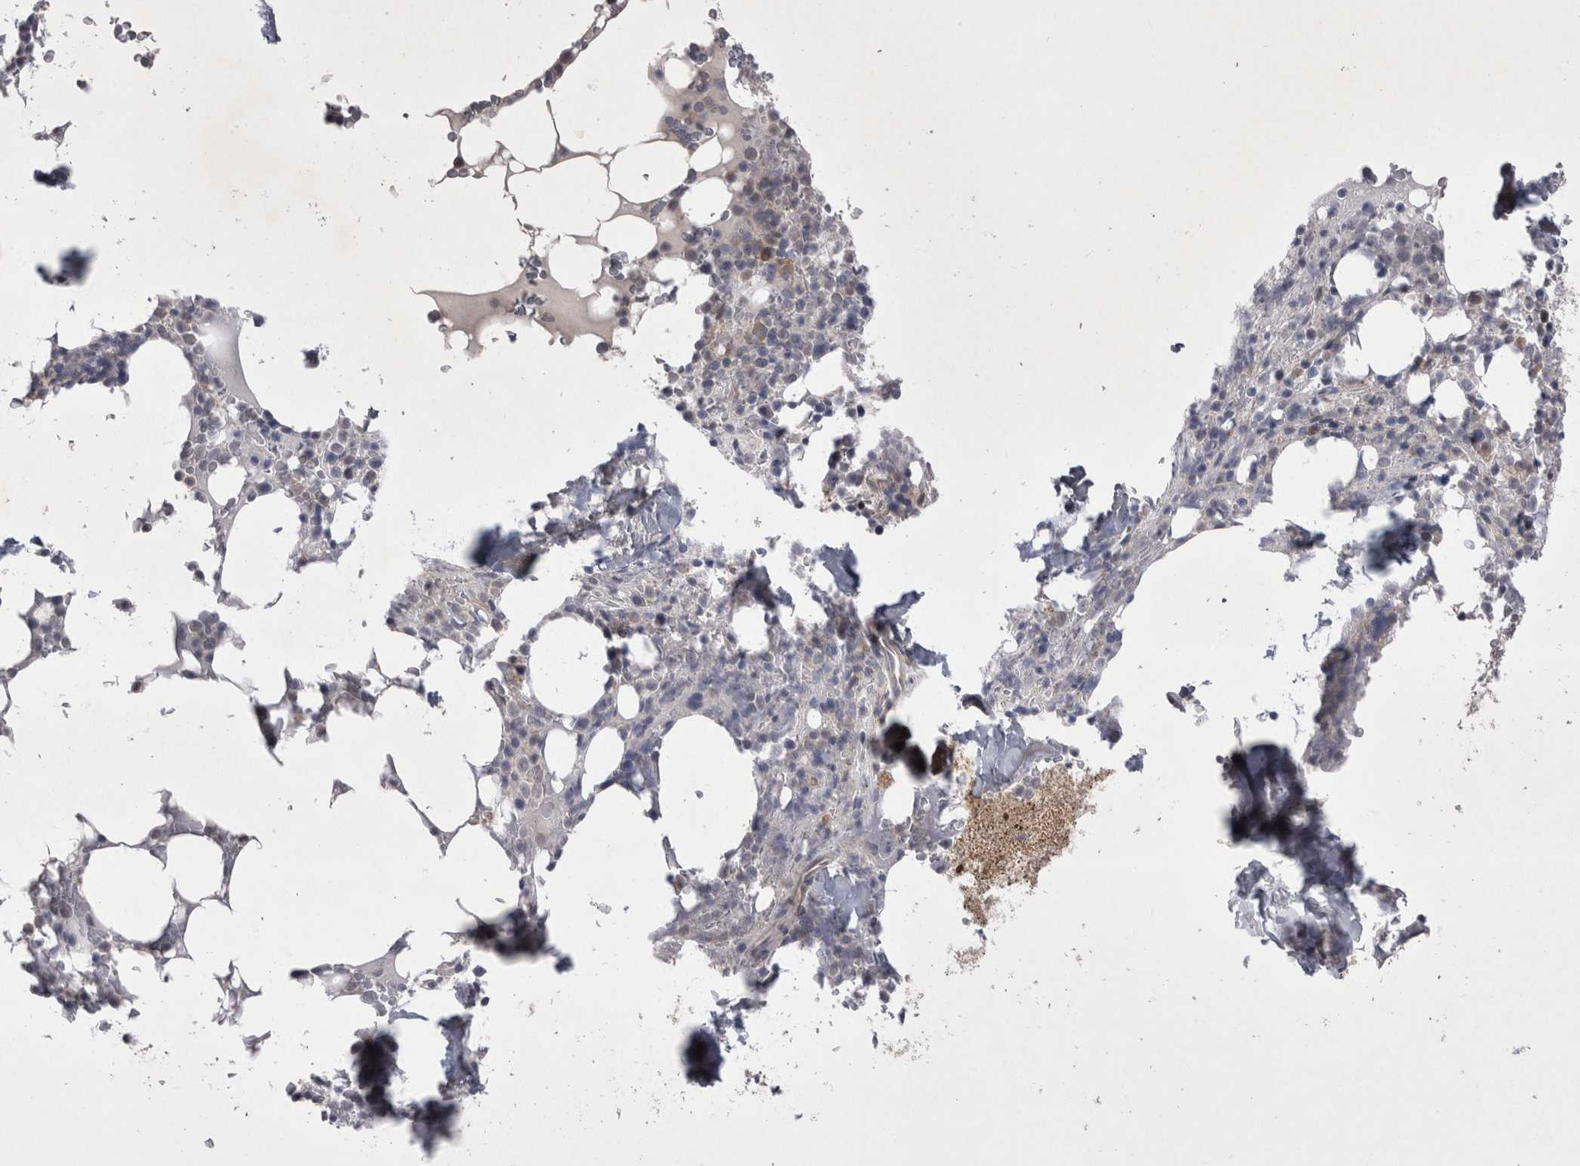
{"staining": {"intensity": "negative", "quantity": "none", "location": "none"}, "tissue": "bone marrow", "cell_type": "Hematopoietic cells", "image_type": "normal", "snomed": [{"axis": "morphology", "description": "Normal tissue, NOS"}, {"axis": "topography", "description": "Bone marrow"}], "caption": "Hematopoietic cells are negative for brown protein staining in normal bone marrow. The staining is performed using DAB (3,3'-diaminobenzidine) brown chromogen with nuclei counter-stained in using hematoxylin.", "gene": "CTBS", "patient": {"sex": "male", "age": 58}}